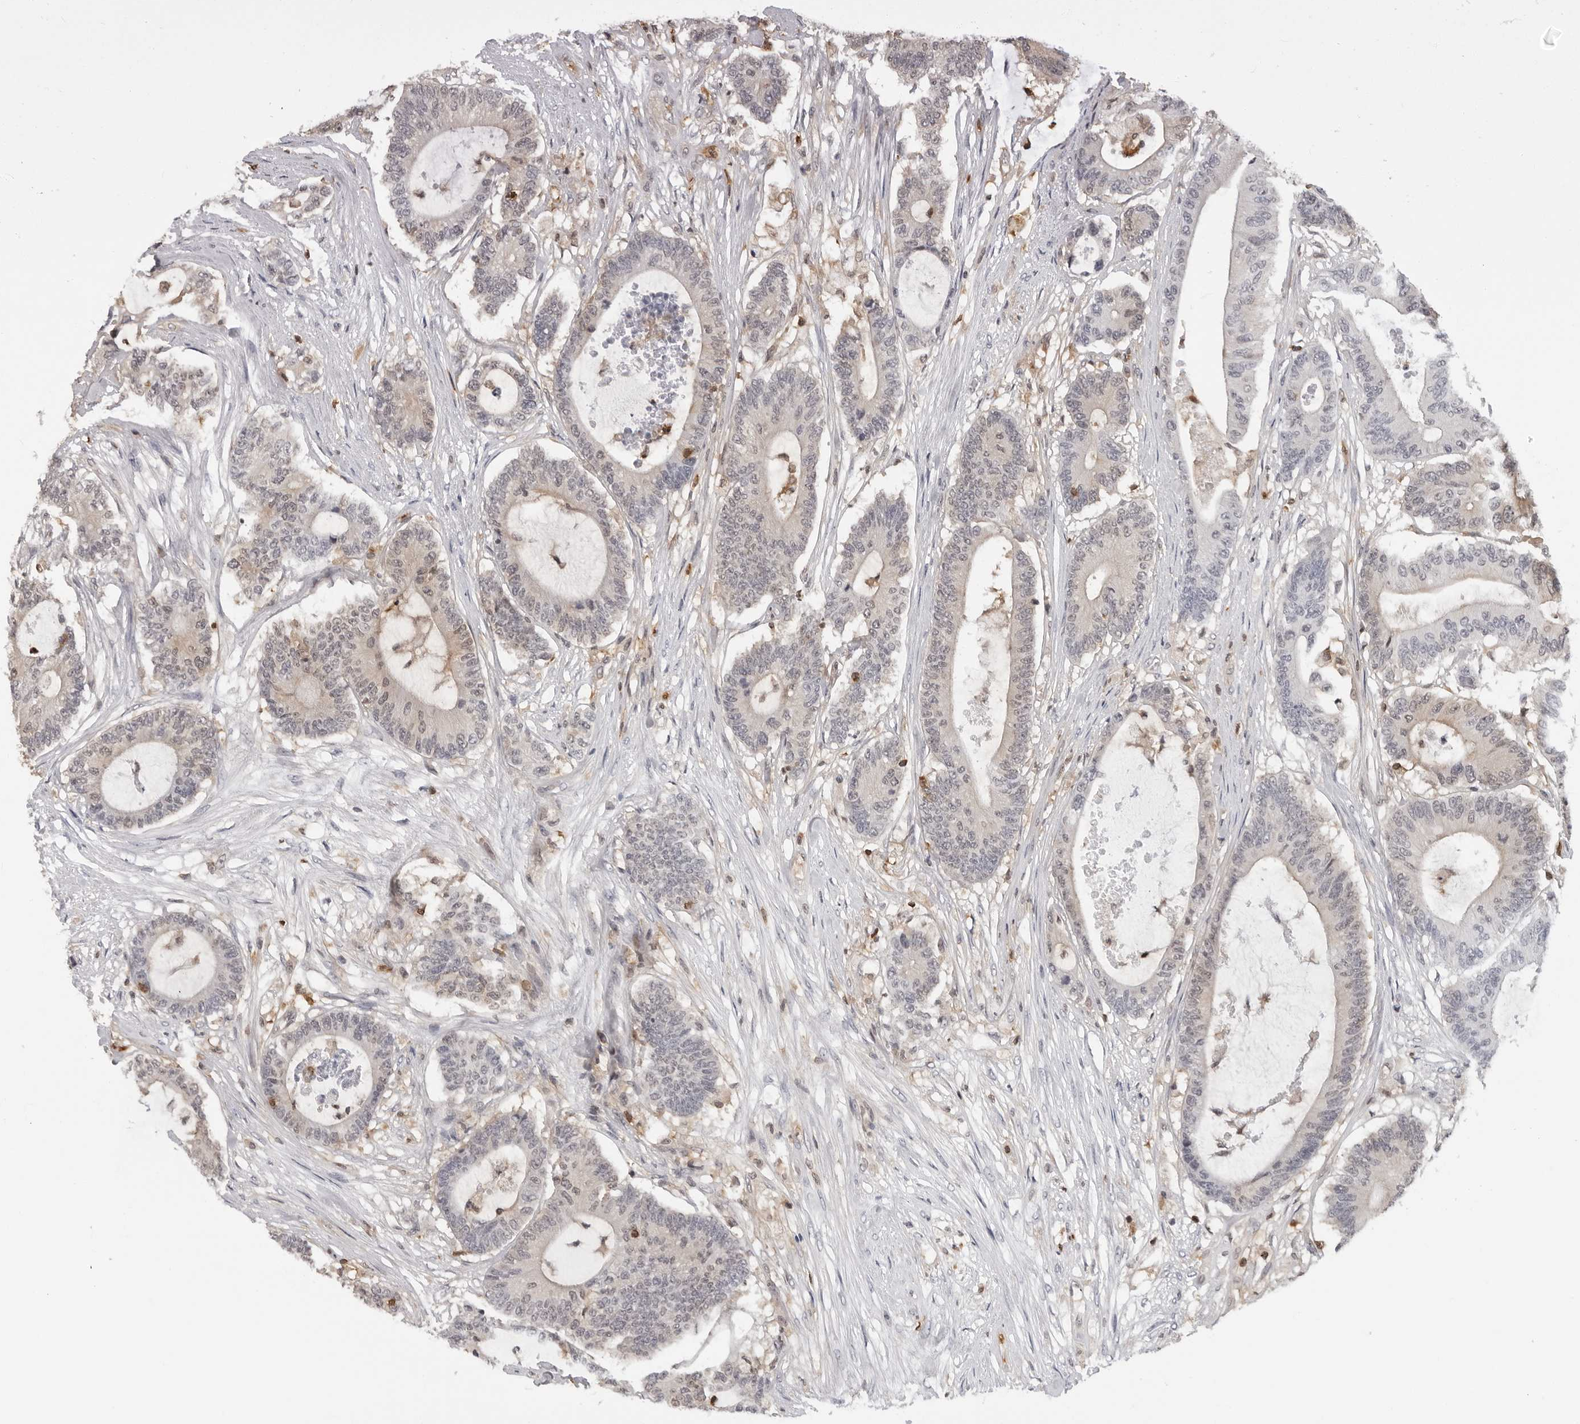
{"staining": {"intensity": "weak", "quantity": "<25%", "location": "cytoplasmic/membranous"}, "tissue": "colorectal cancer", "cell_type": "Tumor cells", "image_type": "cancer", "snomed": [{"axis": "morphology", "description": "Adenocarcinoma, NOS"}, {"axis": "topography", "description": "Colon"}], "caption": "Image shows no protein staining in tumor cells of colorectal cancer (adenocarcinoma) tissue. (DAB IHC, high magnification).", "gene": "HSPH1", "patient": {"sex": "female", "age": 84}}